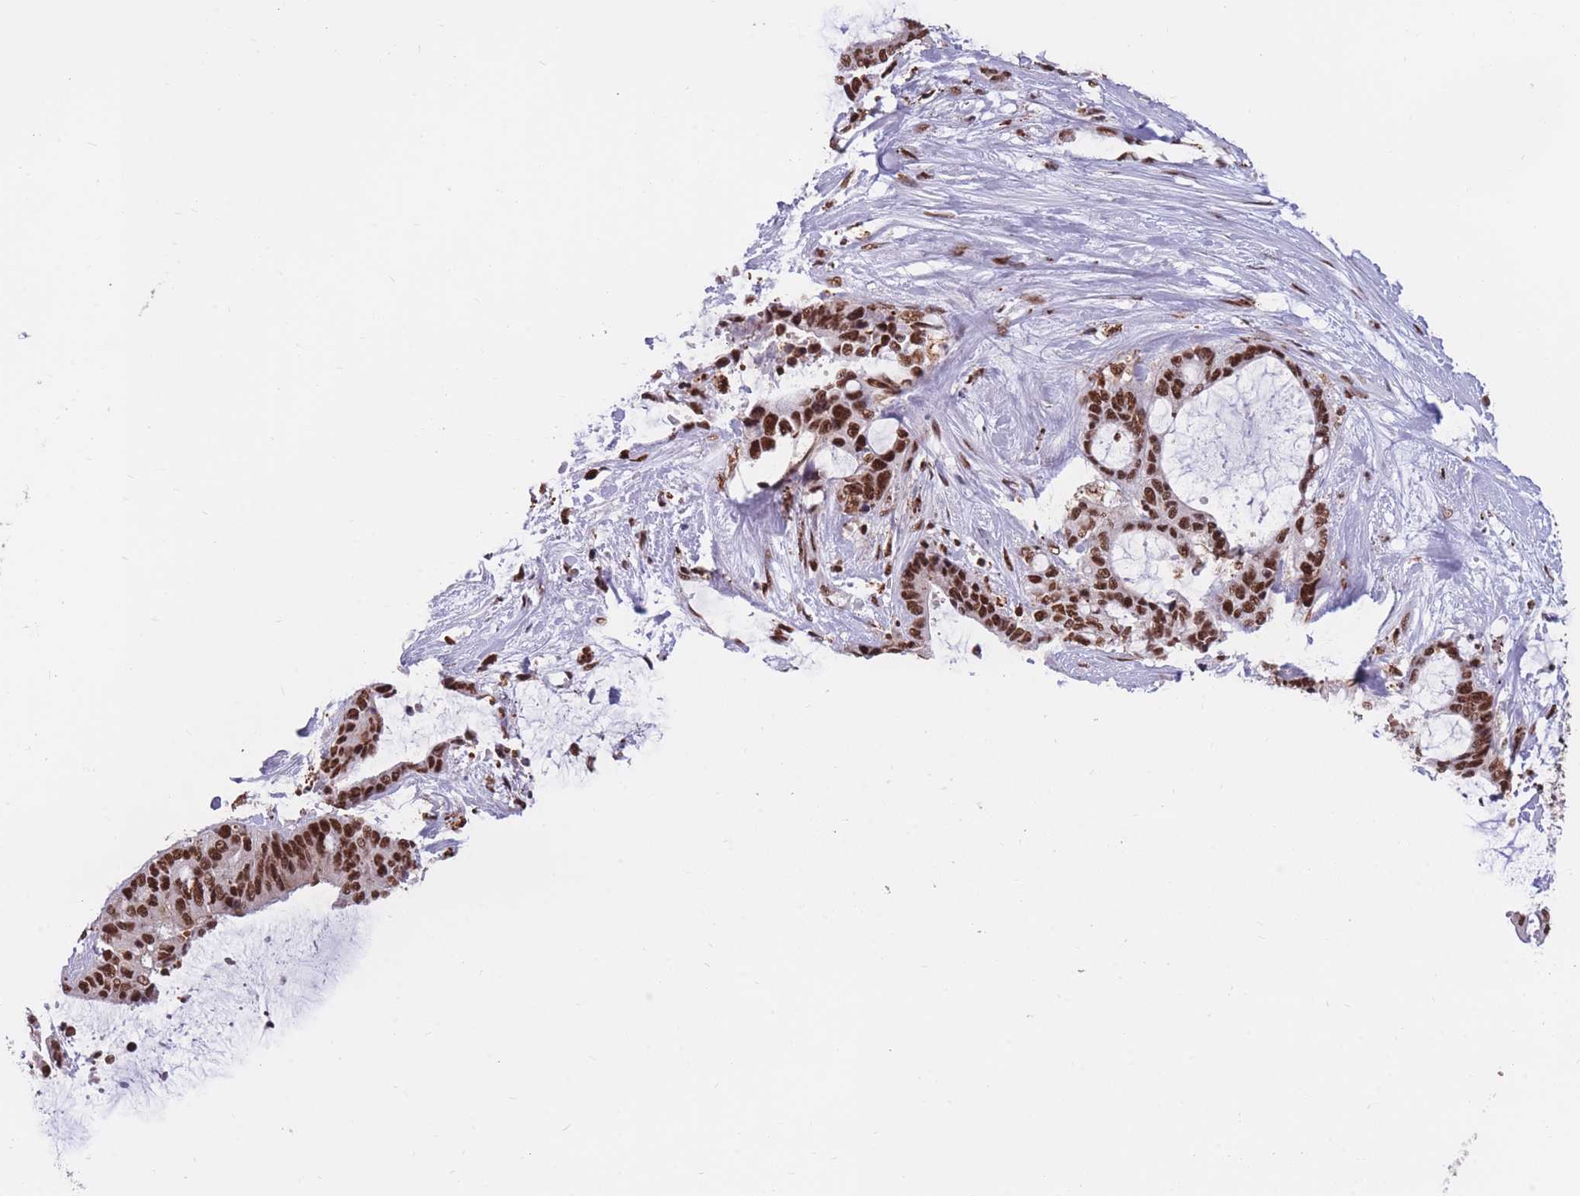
{"staining": {"intensity": "strong", "quantity": ">75%", "location": "nuclear"}, "tissue": "liver cancer", "cell_type": "Tumor cells", "image_type": "cancer", "snomed": [{"axis": "morphology", "description": "Normal tissue, NOS"}, {"axis": "morphology", "description": "Cholangiocarcinoma"}, {"axis": "topography", "description": "Liver"}, {"axis": "topography", "description": "Peripheral nerve tissue"}], "caption": "Human liver cancer (cholangiocarcinoma) stained with a protein marker demonstrates strong staining in tumor cells.", "gene": "PRPF19", "patient": {"sex": "female", "age": 73}}